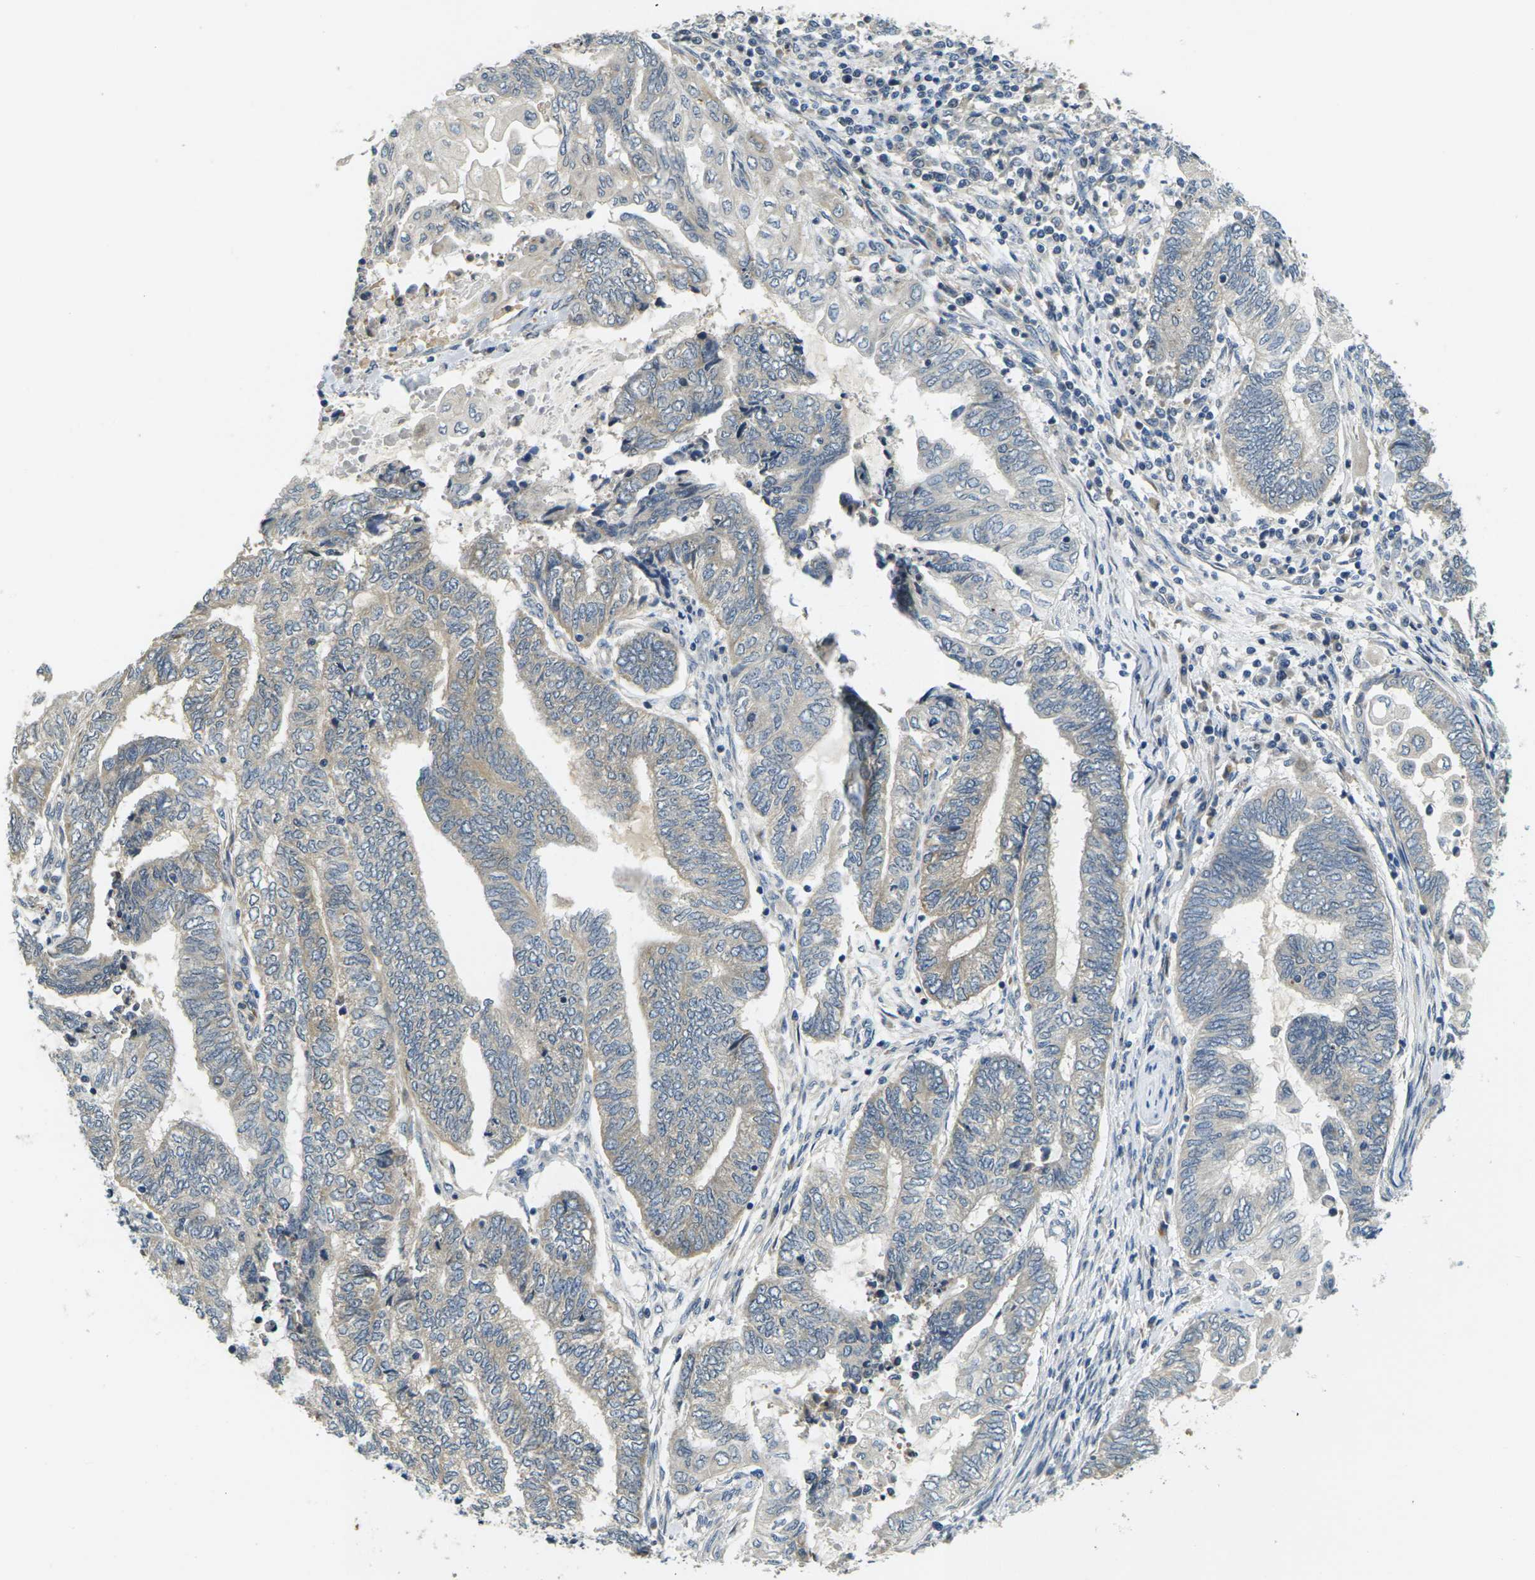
{"staining": {"intensity": "weak", "quantity": "<25%", "location": "cytoplasmic/membranous"}, "tissue": "endometrial cancer", "cell_type": "Tumor cells", "image_type": "cancer", "snomed": [{"axis": "morphology", "description": "Adenocarcinoma, NOS"}, {"axis": "topography", "description": "Uterus"}, {"axis": "topography", "description": "Endometrium"}], "caption": "This is an immunohistochemistry (IHC) photomicrograph of endometrial cancer (adenocarcinoma). There is no staining in tumor cells.", "gene": "MINAR2", "patient": {"sex": "female", "age": 70}}